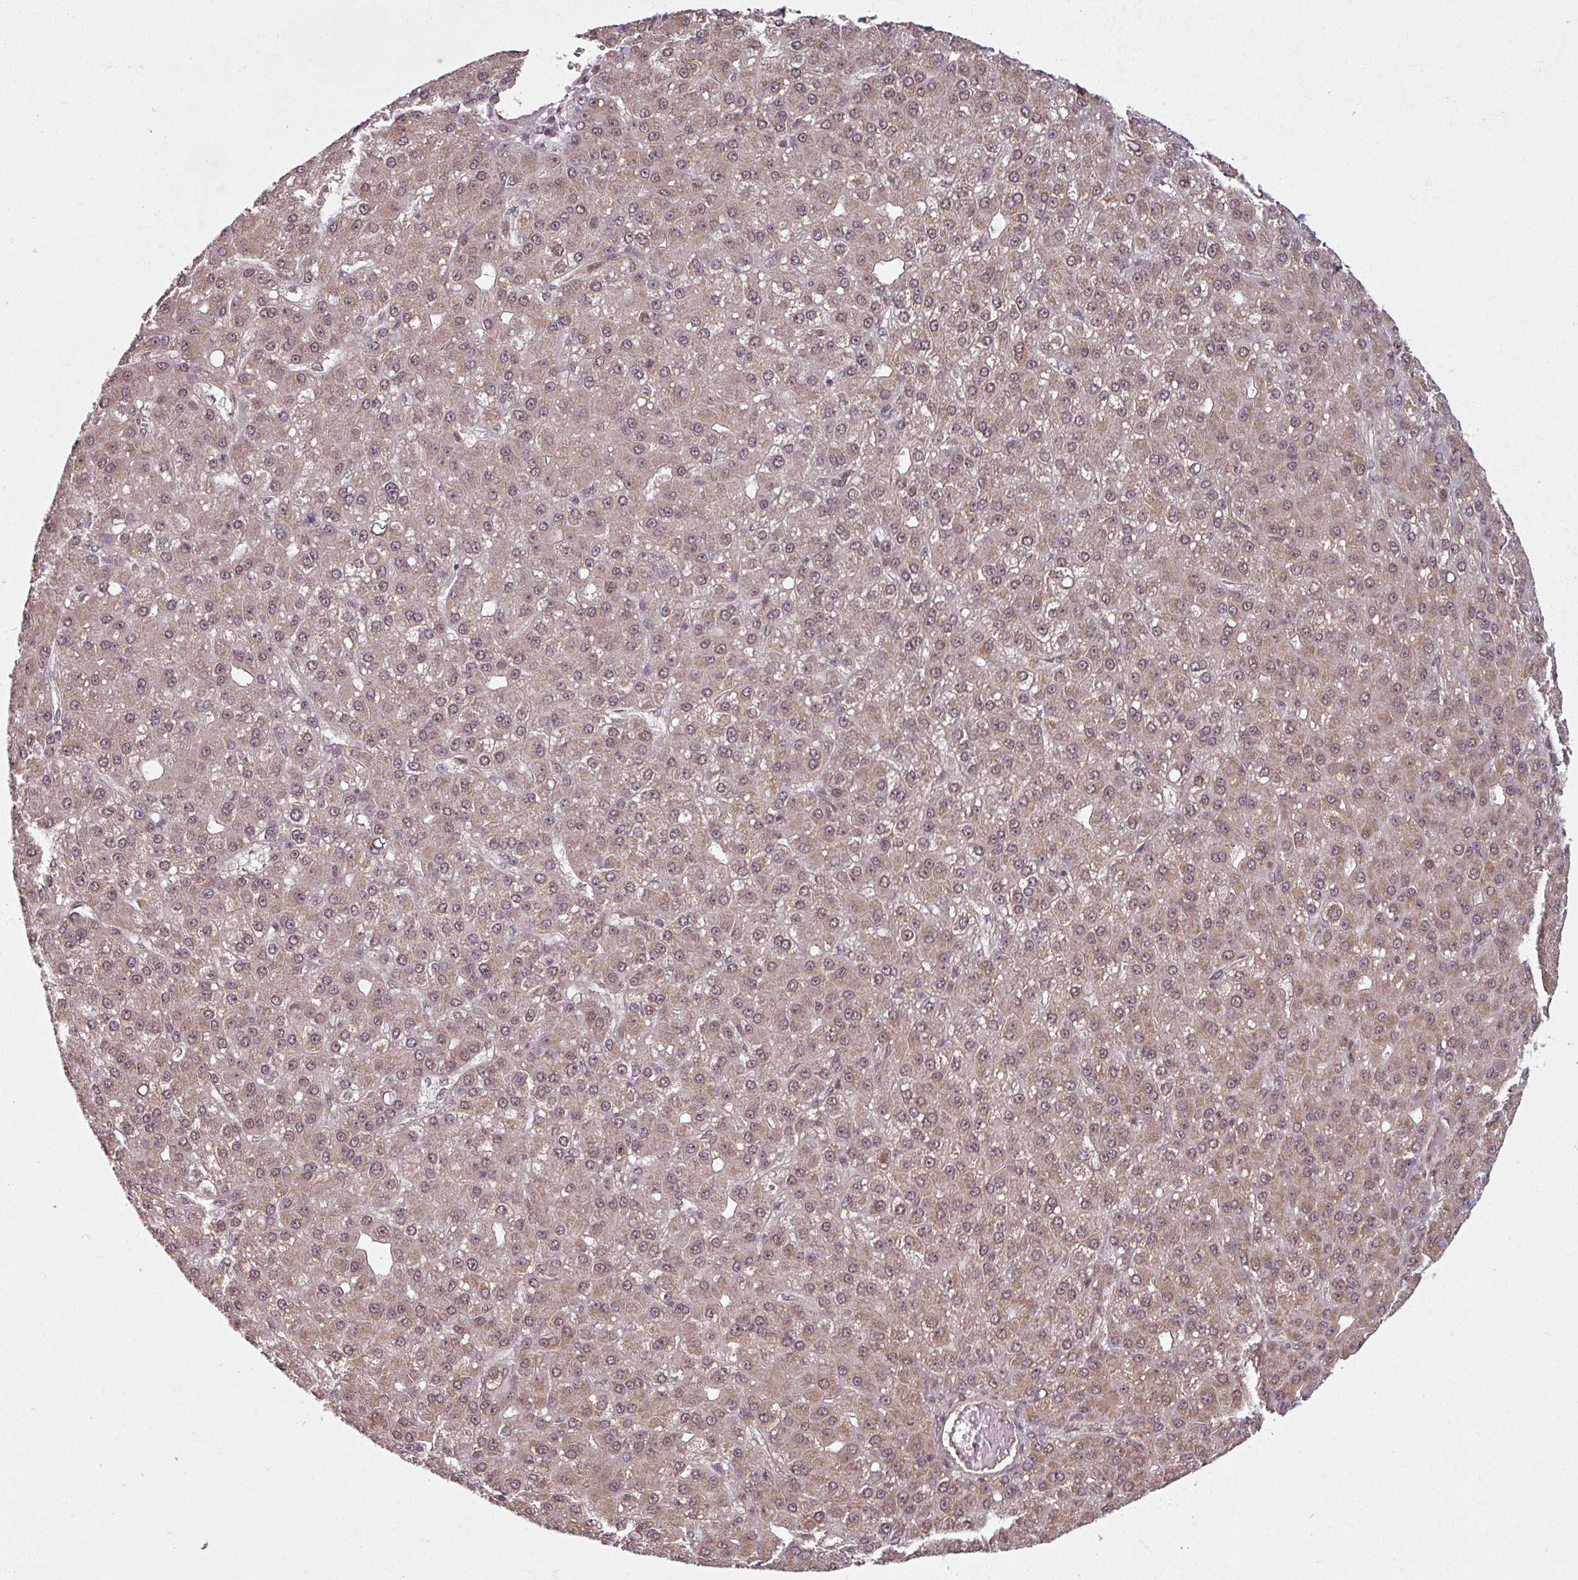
{"staining": {"intensity": "weak", "quantity": ">75%", "location": "cytoplasmic/membranous,nuclear"}, "tissue": "liver cancer", "cell_type": "Tumor cells", "image_type": "cancer", "snomed": [{"axis": "morphology", "description": "Carcinoma, Hepatocellular, NOS"}, {"axis": "topography", "description": "Liver"}], "caption": "Immunohistochemistry (IHC) staining of liver cancer, which exhibits low levels of weak cytoplasmic/membranous and nuclear expression in about >75% of tumor cells indicating weak cytoplasmic/membranous and nuclear protein expression. The staining was performed using DAB (brown) for protein detection and nuclei were counterstained in hematoxylin (blue).", "gene": "SWI5", "patient": {"sex": "male", "age": 67}}